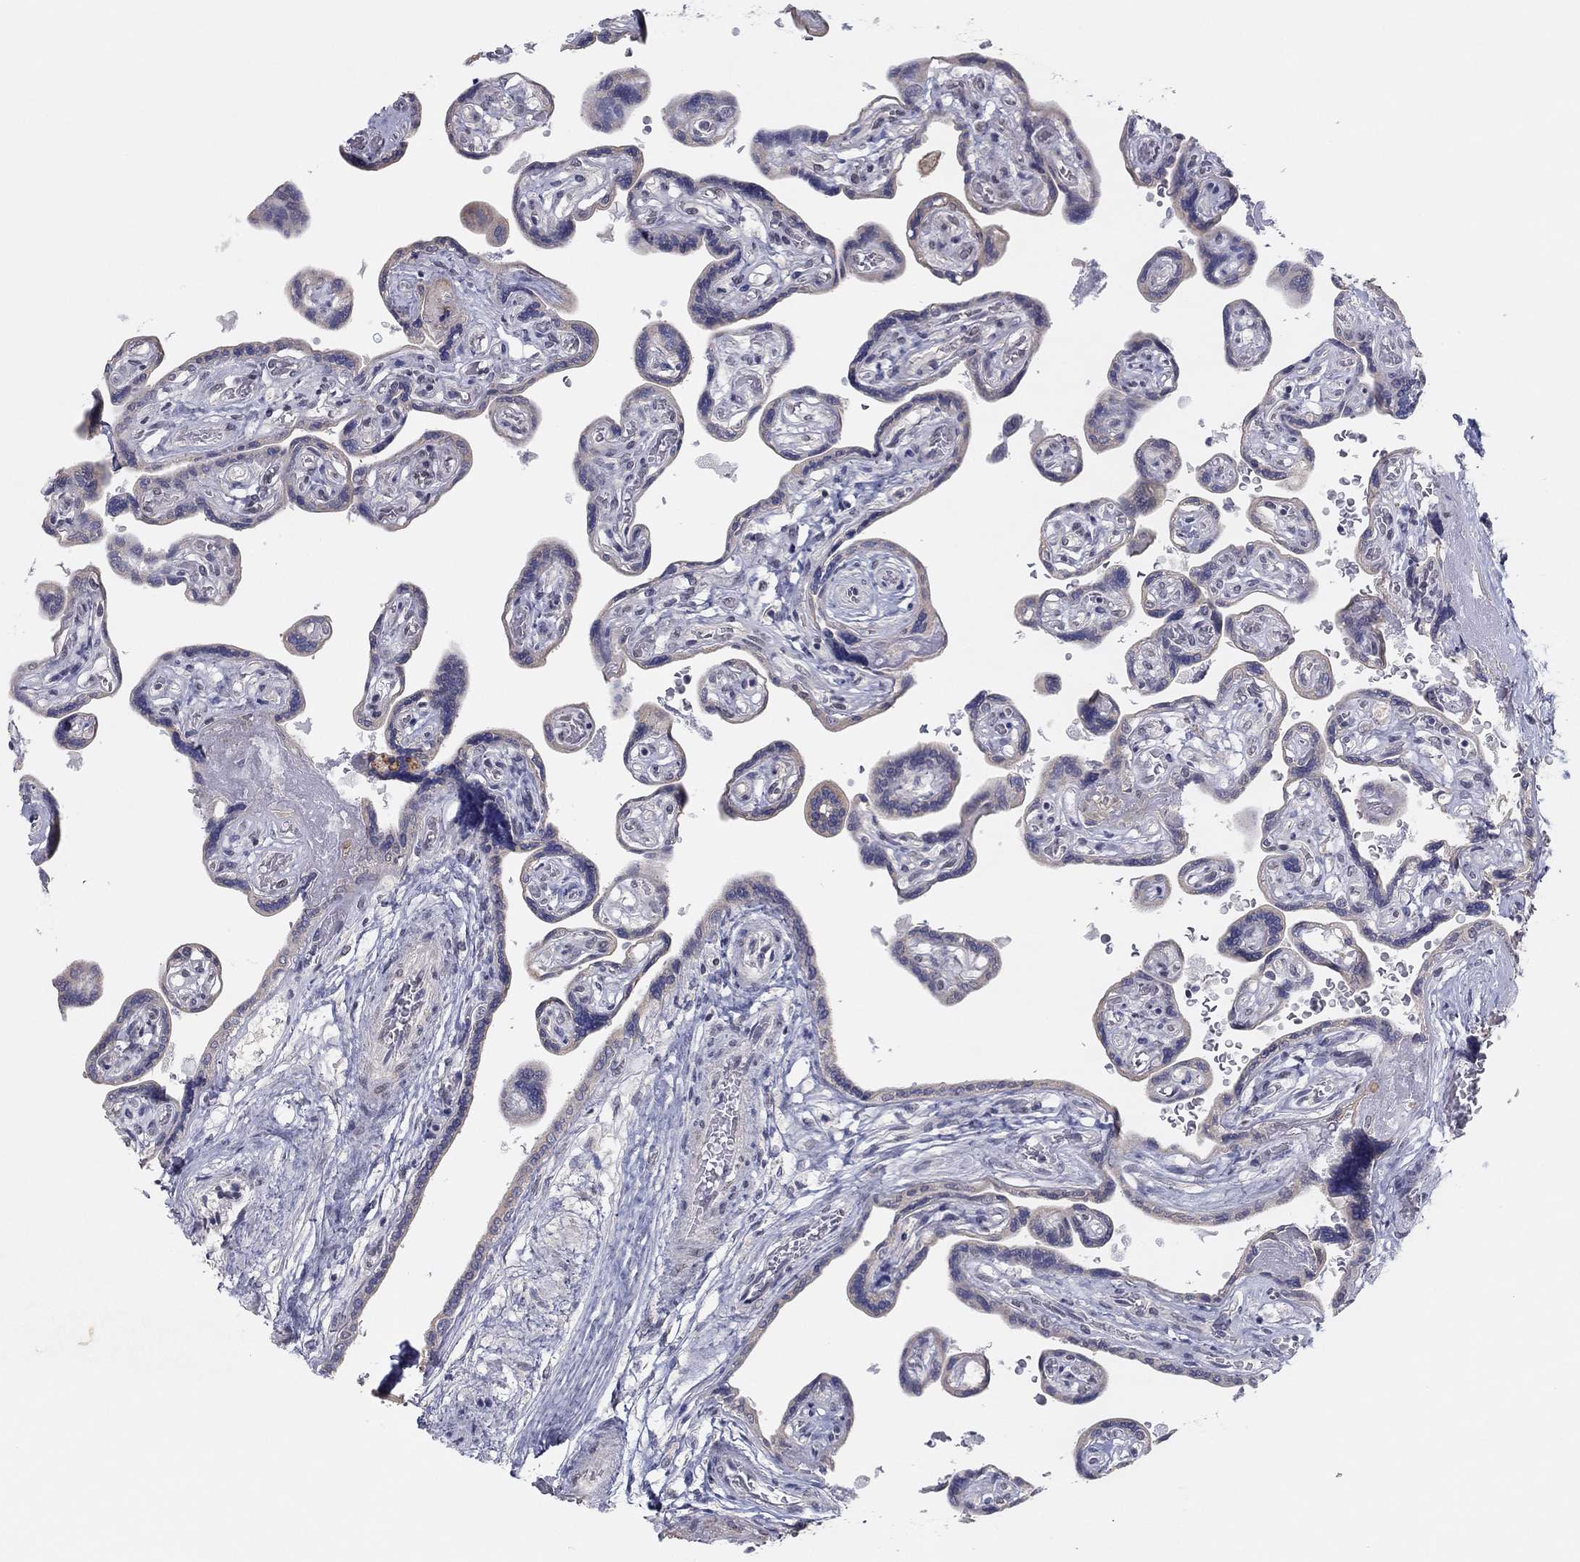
{"staining": {"intensity": "negative", "quantity": "none", "location": "none"}, "tissue": "placenta", "cell_type": "Decidual cells", "image_type": "normal", "snomed": [{"axis": "morphology", "description": "Normal tissue, NOS"}, {"axis": "topography", "description": "Placenta"}], "caption": "This photomicrograph is of normal placenta stained with immunohistochemistry to label a protein in brown with the nuclei are counter-stained blue. There is no expression in decidual cells.", "gene": "SLC22A2", "patient": {"sex": "female", "age": 32}}